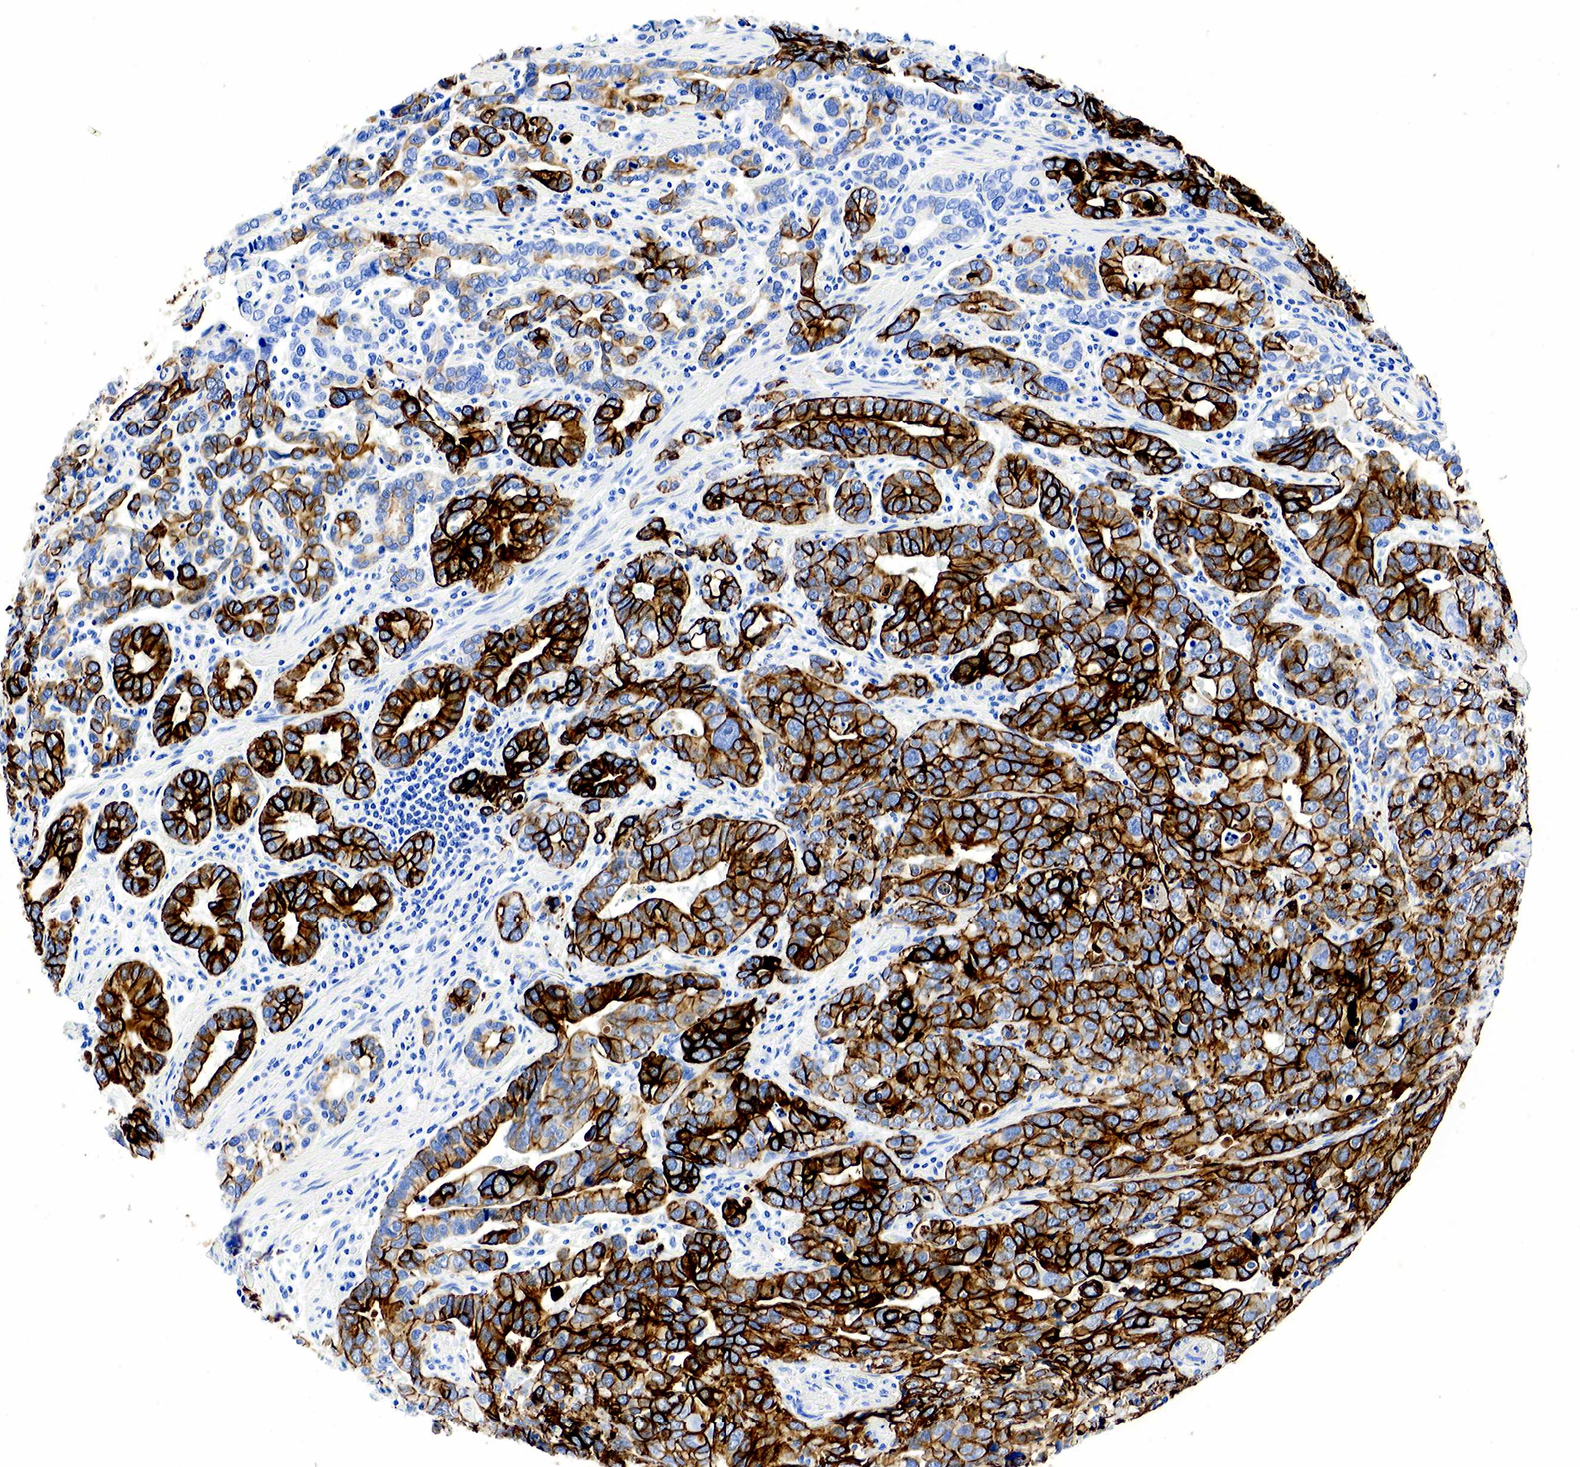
{"staining": {"intensity": "strong", "quantity": "25%-75%", "location": "cytoplasmic/membranous"}, "tissue": "stomach cancer", "cell_type": "Tumor cells", "image_type": "cancer", "snomed": [{"axis": "morphology", "description": "Adenocarcinoma, NOS"}, {"axis": "topography", "description": "Stomach, upper"}], "caption": "A high-resolution histopathology image shows immunohistochemistry (IHC) staining of adenocarcinoma (stomach), which exhibits strong cytoplasmic/membranous expression in about 25%-75% of tumor cells.", "gene": "KRT7", "patient": {"sex": "male", "age": 76}}